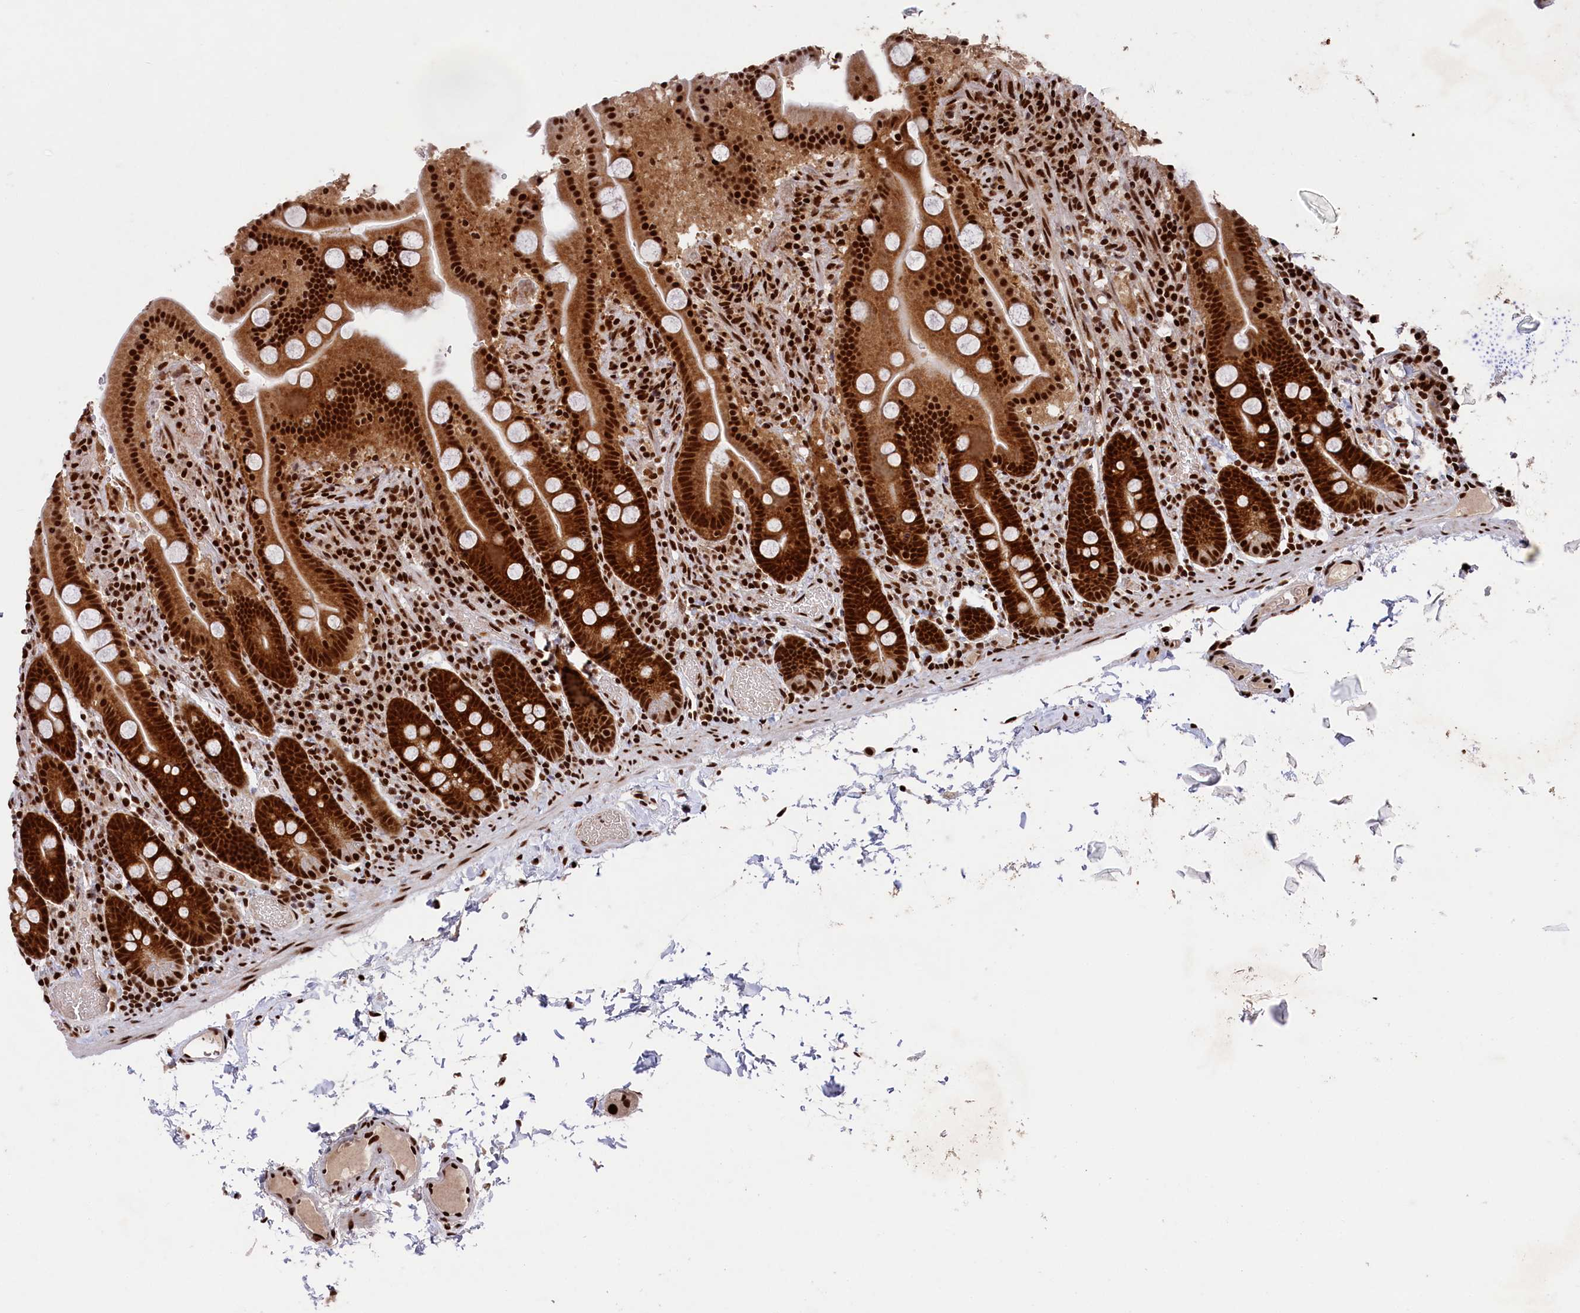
{"staining": {"intensity": "strong", "quantity": ">75%", "location": "cytoplasmic/membranous,nuclear"}, "tissue": "duodenum", "cell_type": "Glandular cells", "image_type": "normal", "snomed": [{"axis": "morphology", "description": "Normal tissue, NOS"}, {"axis": "topography", "description": "Duodenum"}], "caption": "Brown immunohistochemical staining in normal human duodenum displays strong cytoplasmic/membranous,nuclear expression in about >75% of glandular cells. Nuclei are stained in blue.", "gene": "PRPF31", "patient": {"sex": "male", "age": 55}}